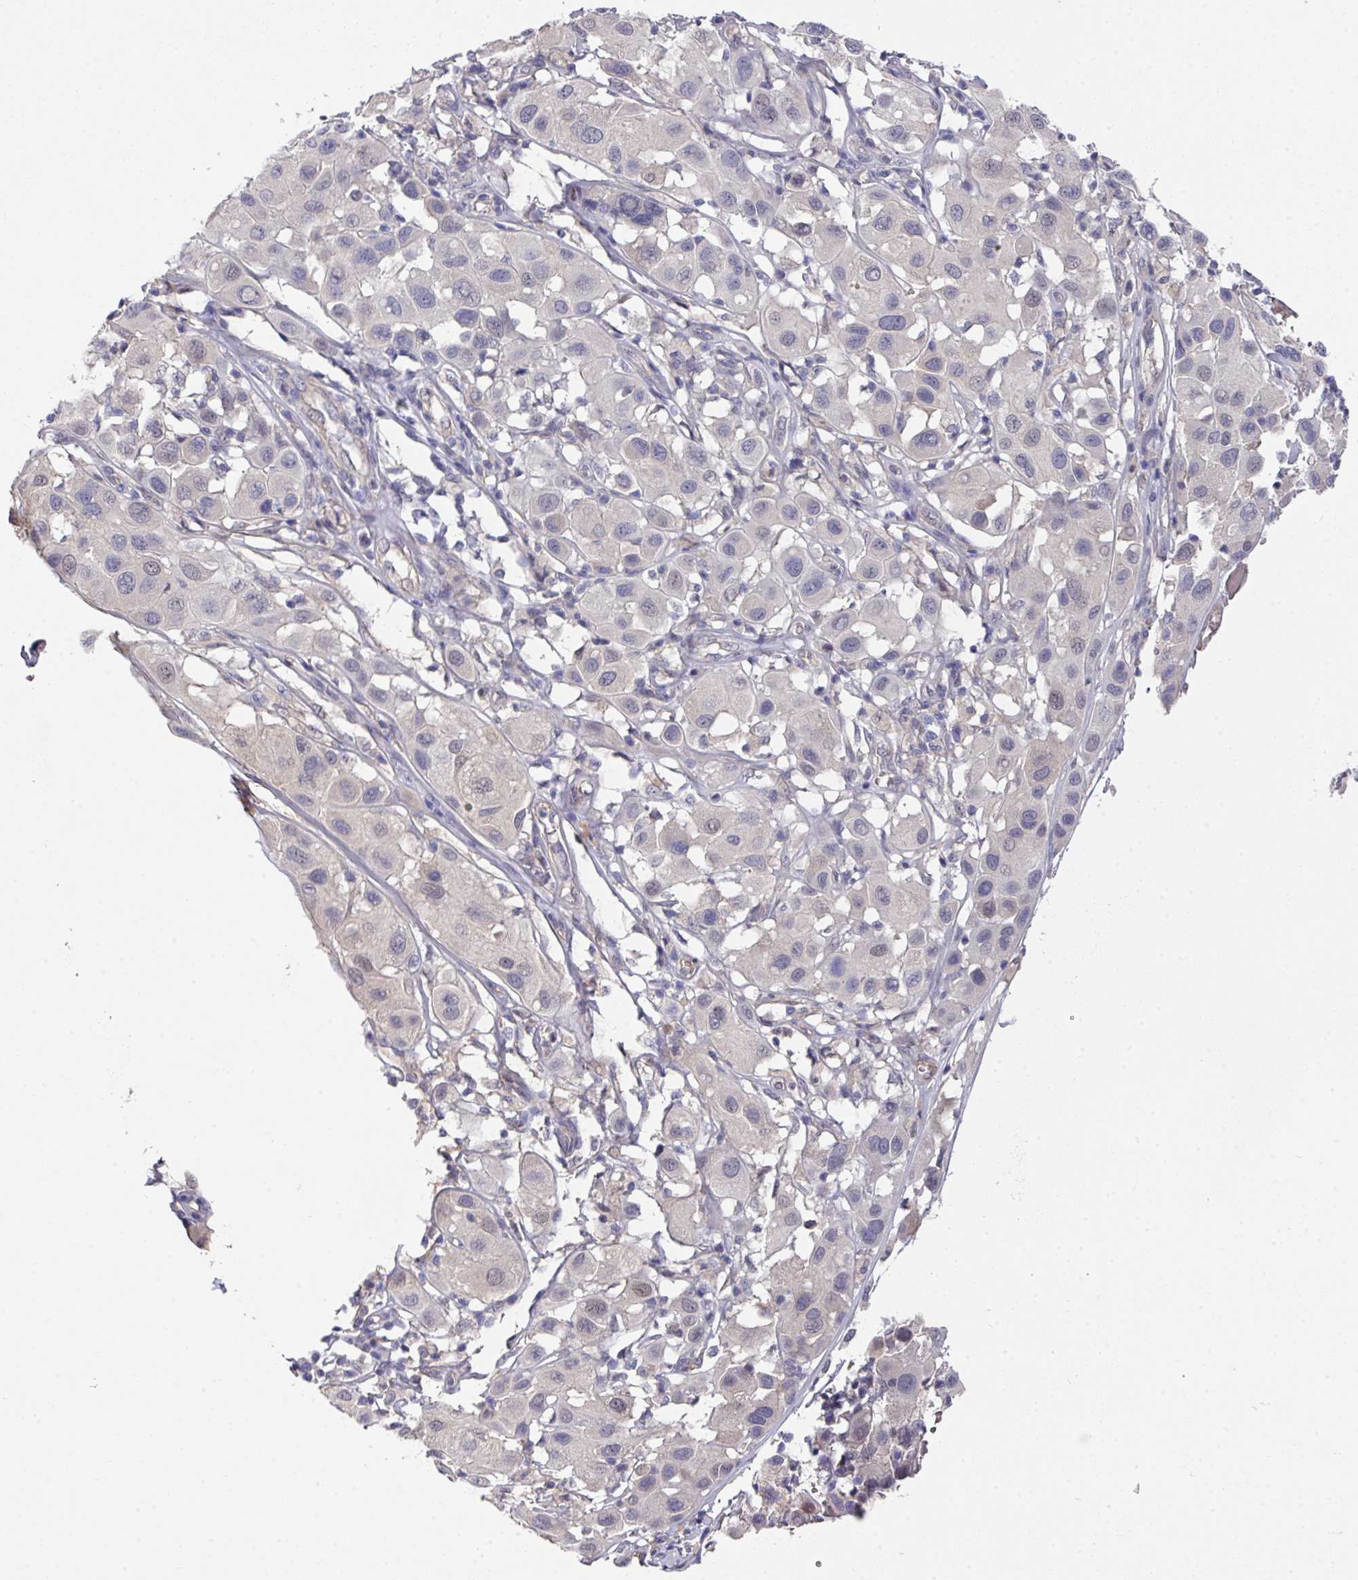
{"staining": {"intensity": "negative", "quantity": "none", "location": "none"}, "tissue": "melanoma", "cell_type": "Tumor cells", "image_type": "cancer", "snomed": [{"axis": "morphology", "description": "Malignant melanoma, Metastatic site"}, {"axis": "topography", "description": "Skin"}], "caption": "Protein analysis of malignant melanoma (metastatic site) displays no significant positivity in tumor cells. (DAB (3,3'-diaminobenzidine) IHC with hematoxylin counter stain).", "gene": "PRR5", "patient": {"sex": "male", "age": 41}}